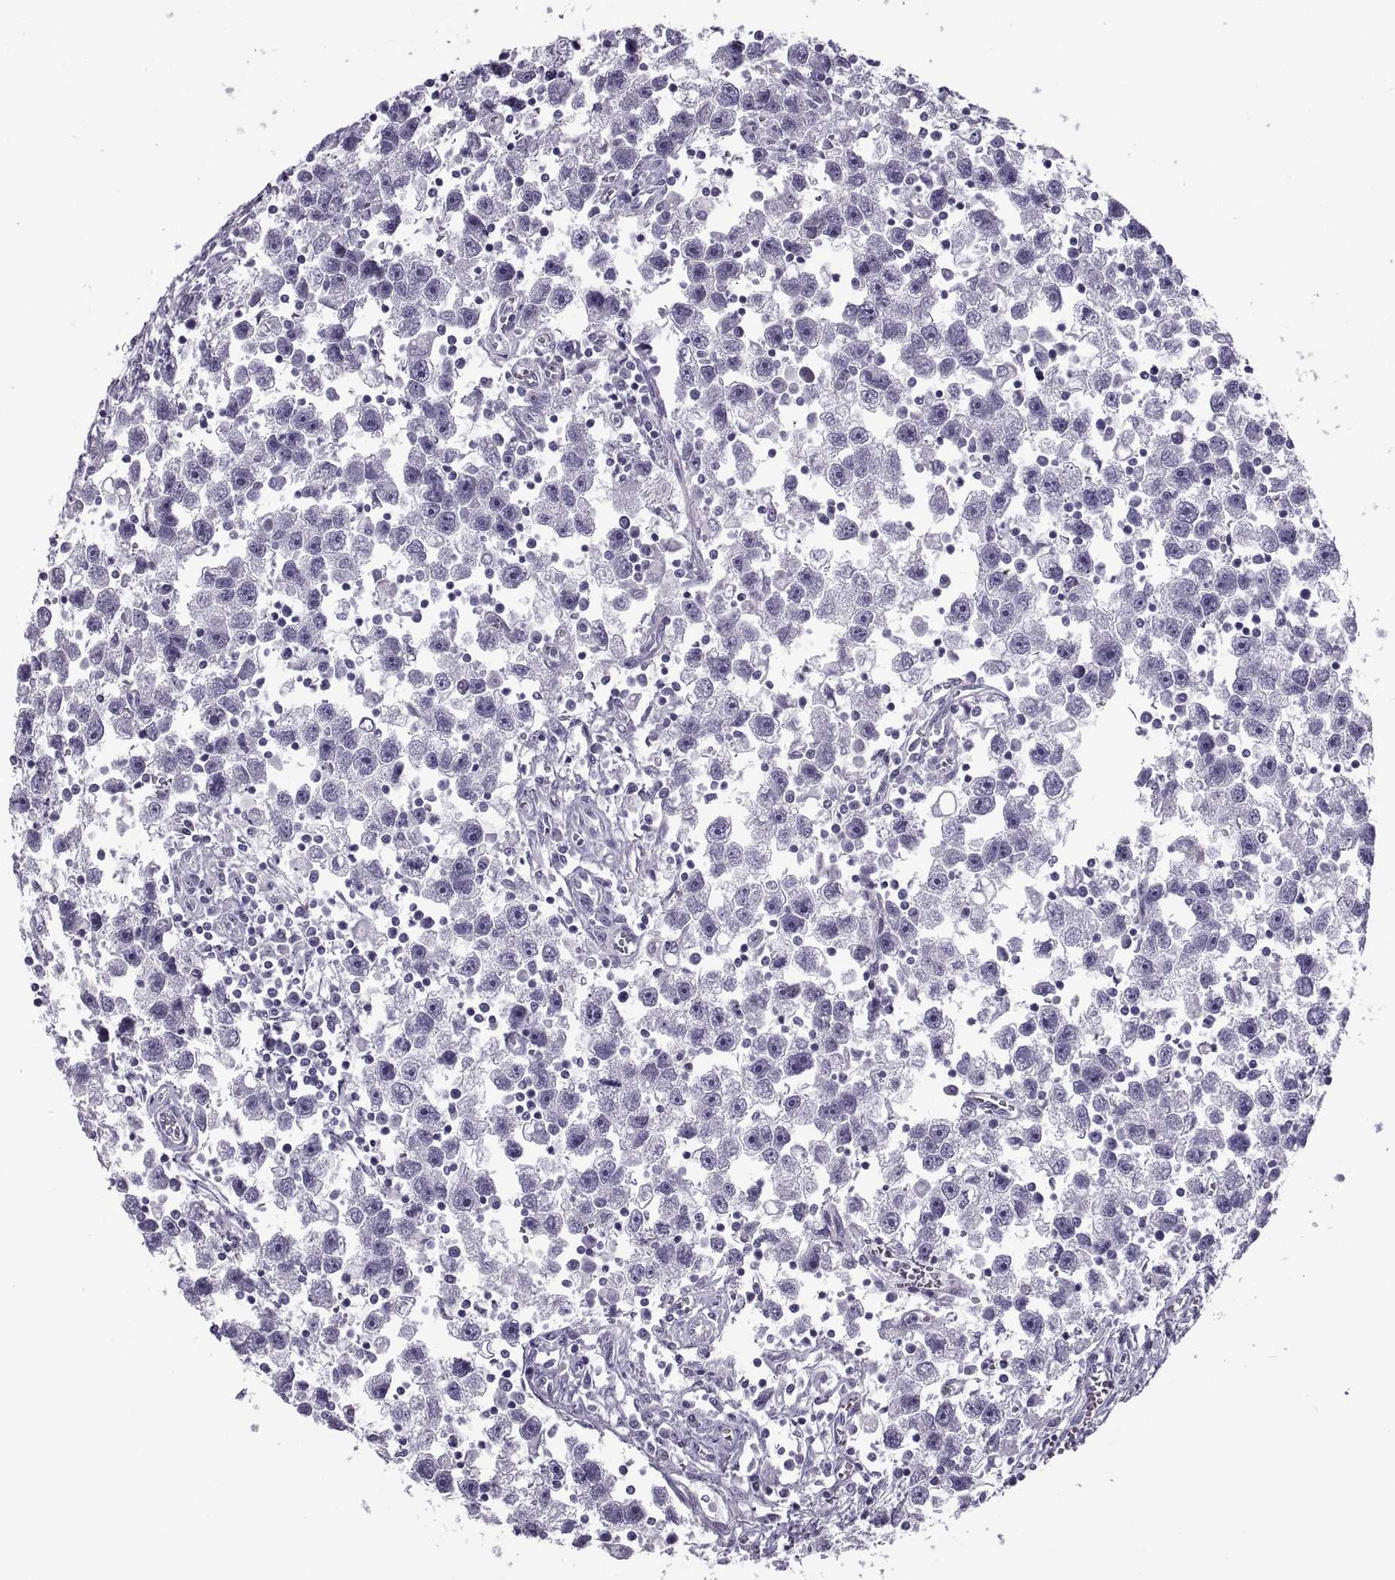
{"staining": {"intensity": "negative", "quantity": "none", "location": "none"}, "tissue": "testis cancer", "cell_type": "Tumor cells", "image_type": "cancer", "snomed": [{"axis": "morphology", "description": "Seminoma, NOS"}, {"axis": "topography", "description": "Testis"}], "caption": "An IHC image of testis cancer (seminoma) is shown. There is no staining in tumor cells of testis cancer (seminoma). (Stains: DAB immunohistochemistry with hematoxylin counter stain, Microscopy: brightfield microscopy at high magnification).", "gene": "RLBP1", "patient": {"sex": "male", "age": 30}}